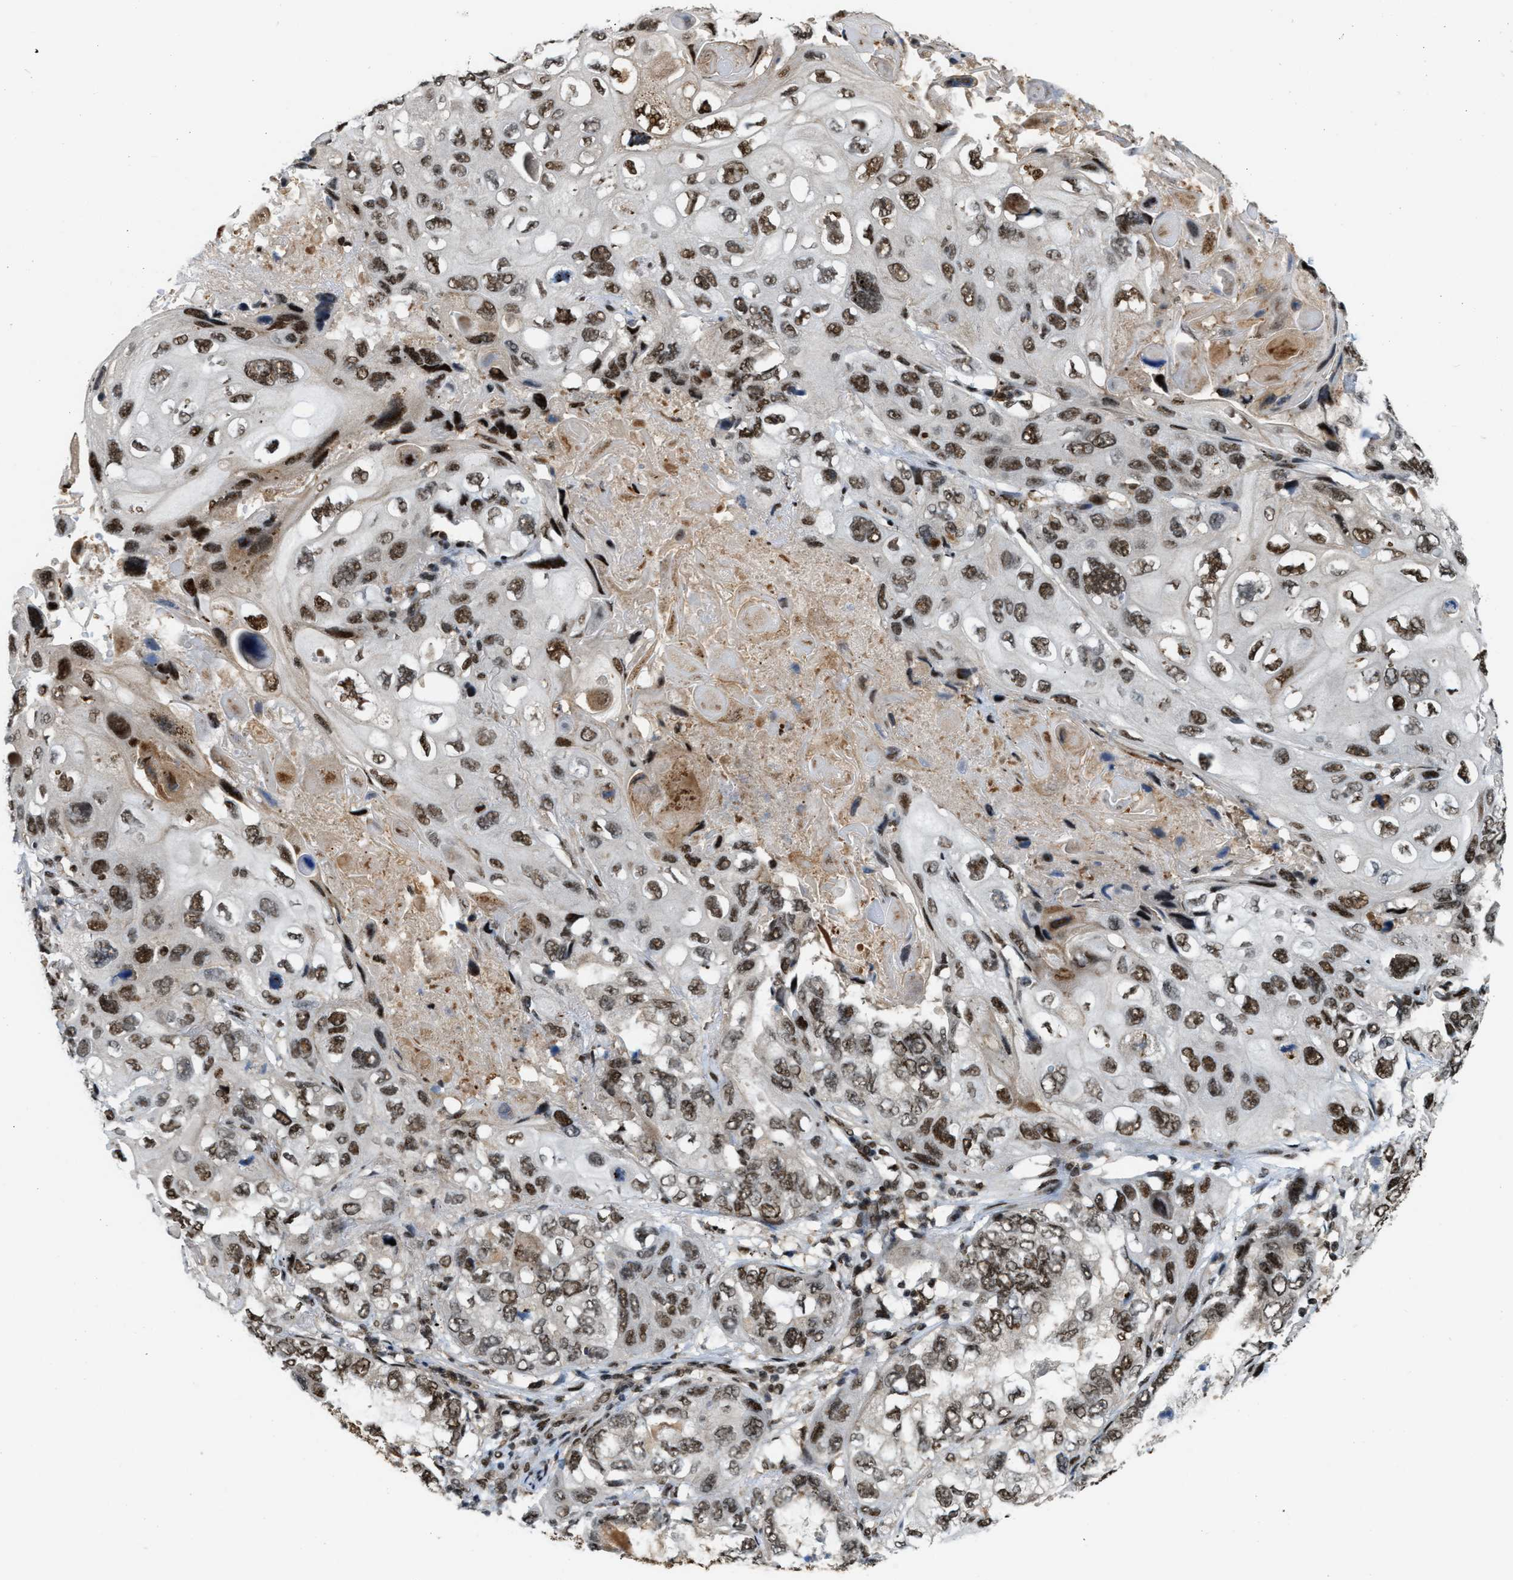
{"staining": {"intensity": "moderate", "quantity": ">75%", "location": "nuclear"}, "tissue": "lung cancer", "cell_type": "Tumor cells", "image_type": "cancer", "snomed": [{"axis": "morphology", "description": "Squamous cell carcinoma, NOS"}, {"axis": "topography", "description": "Lung"}], "caption": "Tumor cells show medium levels of moderate nuclear expression in approximately >75% of cells in lung cancer.", "gene": "NUMA1", "patient": {"sex": "female", "age": 73}}